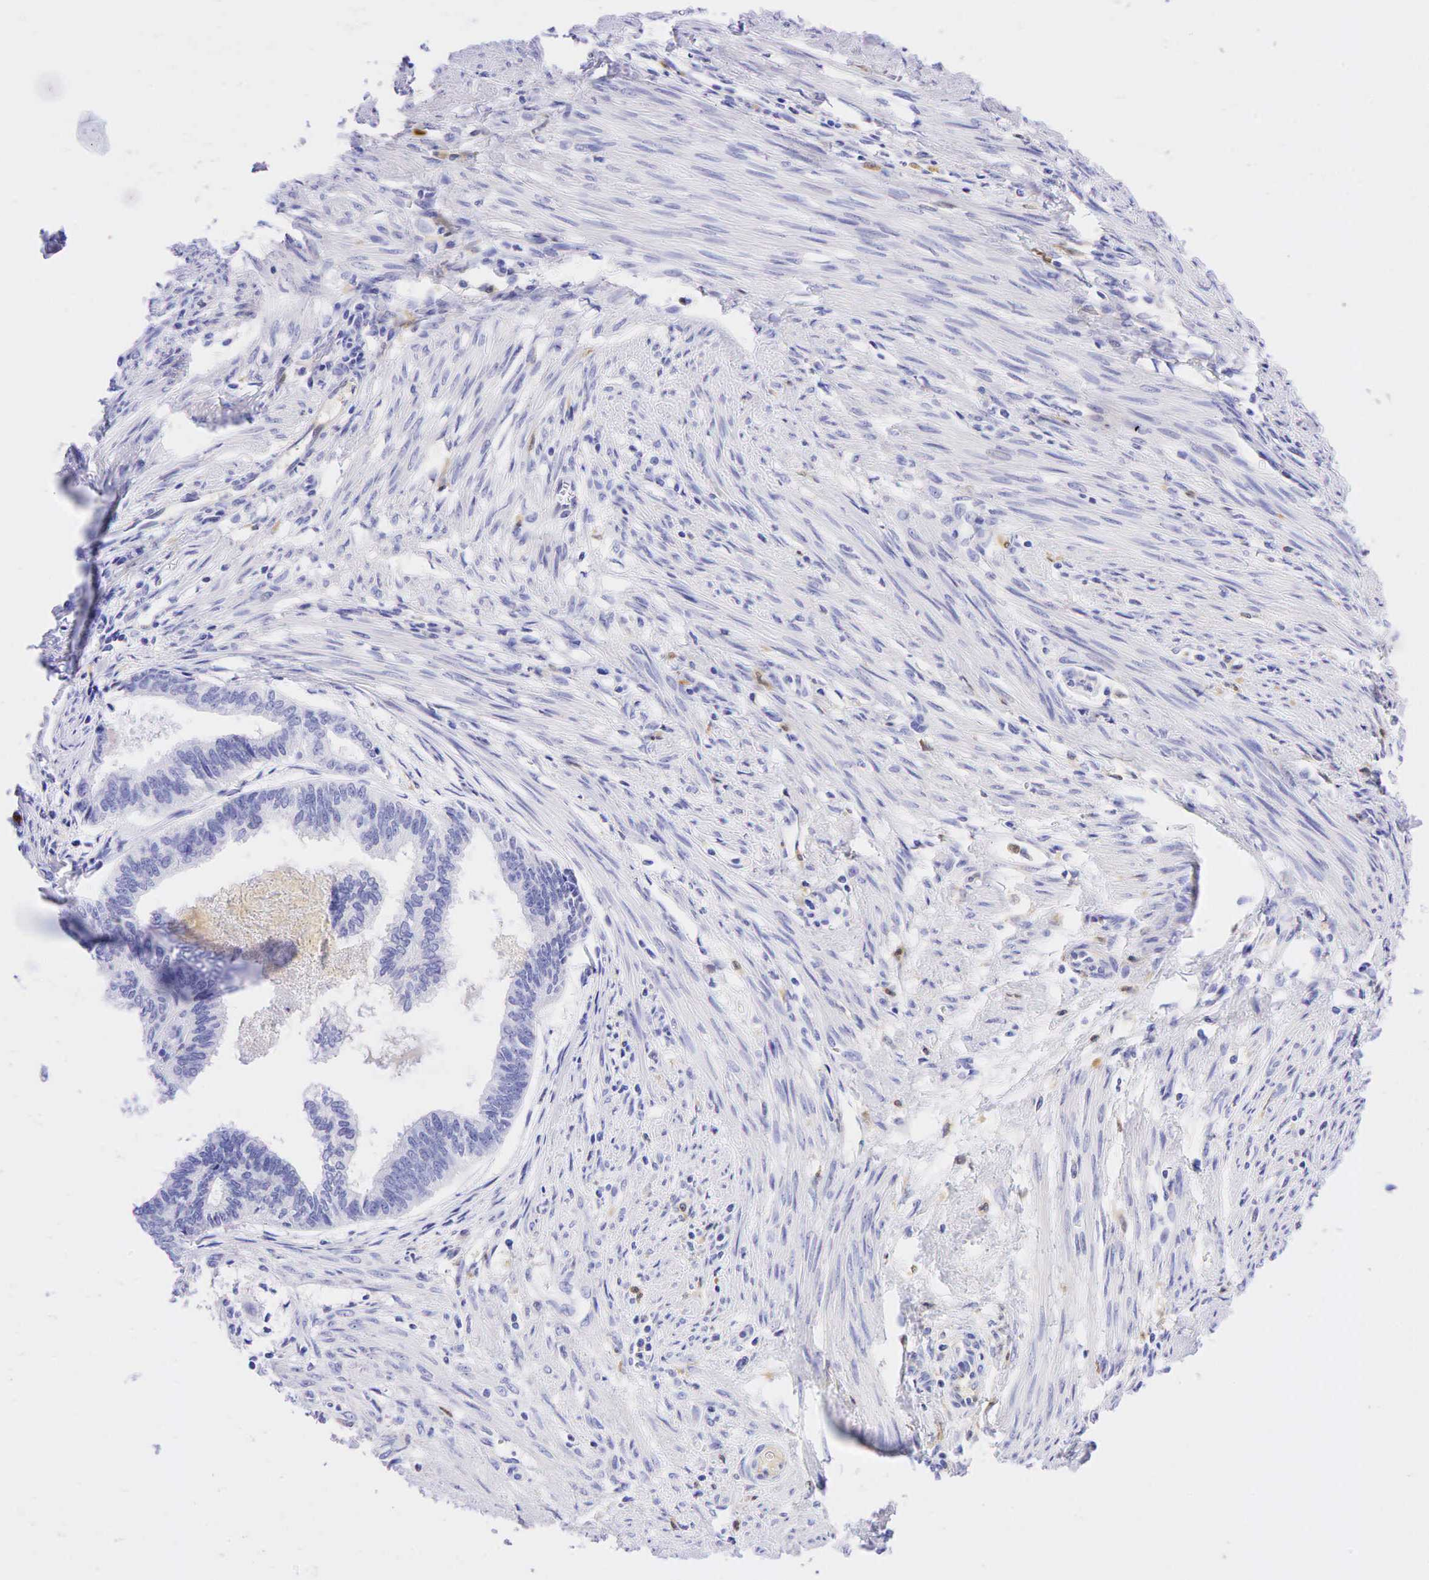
{"staining": {"intensity": "moderate", "quantity": "25%-75%", "location": "cytoplasmic/membranous"}, "tissue": "endometrial cancer", "cell_type": "Tumor cells", "image_type": "cancer", "snomed": [{"axis": "morphology", "description": "Adenocarcinoma, NOS"}, {"axis": "topography", "description": "Endometrium"}], "caption": "Human endometrial cancer stained with a brown dye shows moderate cytoplasmic/membranous positive positivity in about 25%-75% of tumor cells.", "gene": "TNFRSF8", "patient": {"sex": "female", "age": 75}}